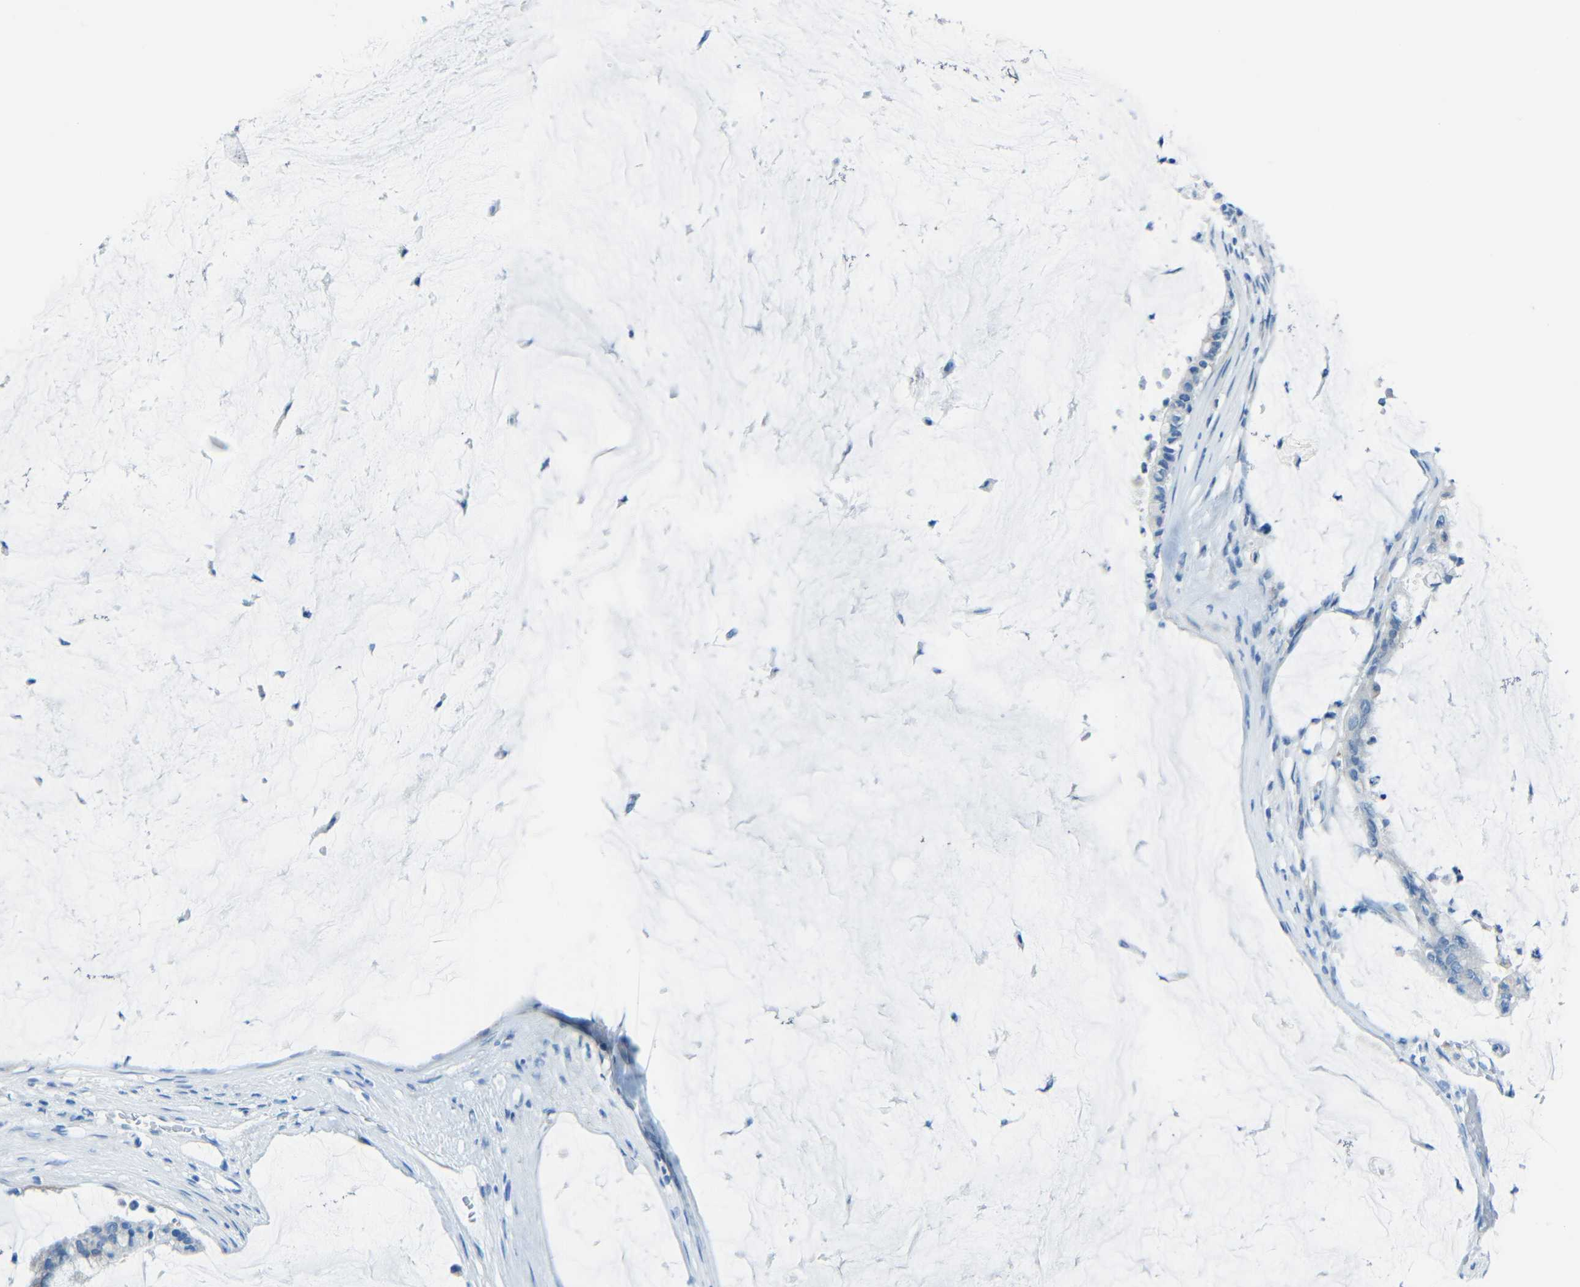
{"staining": {"intensity": "weak", "quantity": ">75%", "location": "cytoplasmic/membranous"}, "tissue": "pancreatic cancer", "cell_type": "Tumor cells", "image_type": "cancer", "snomed": [{"axis": "morphology", "description": "Adenocarcinoma, NOS"}, {"axis": "topography", "description": "Pancreas"}], "caption": "Immunohistochemical staining of human pancreatic cancer demonstrates low levels of weak cytoplasmic/membranous protein expression in approximately >75% of tumor cells.", "gene": "TUBB4B", "patient": {"sex": "male", "age": 41}}